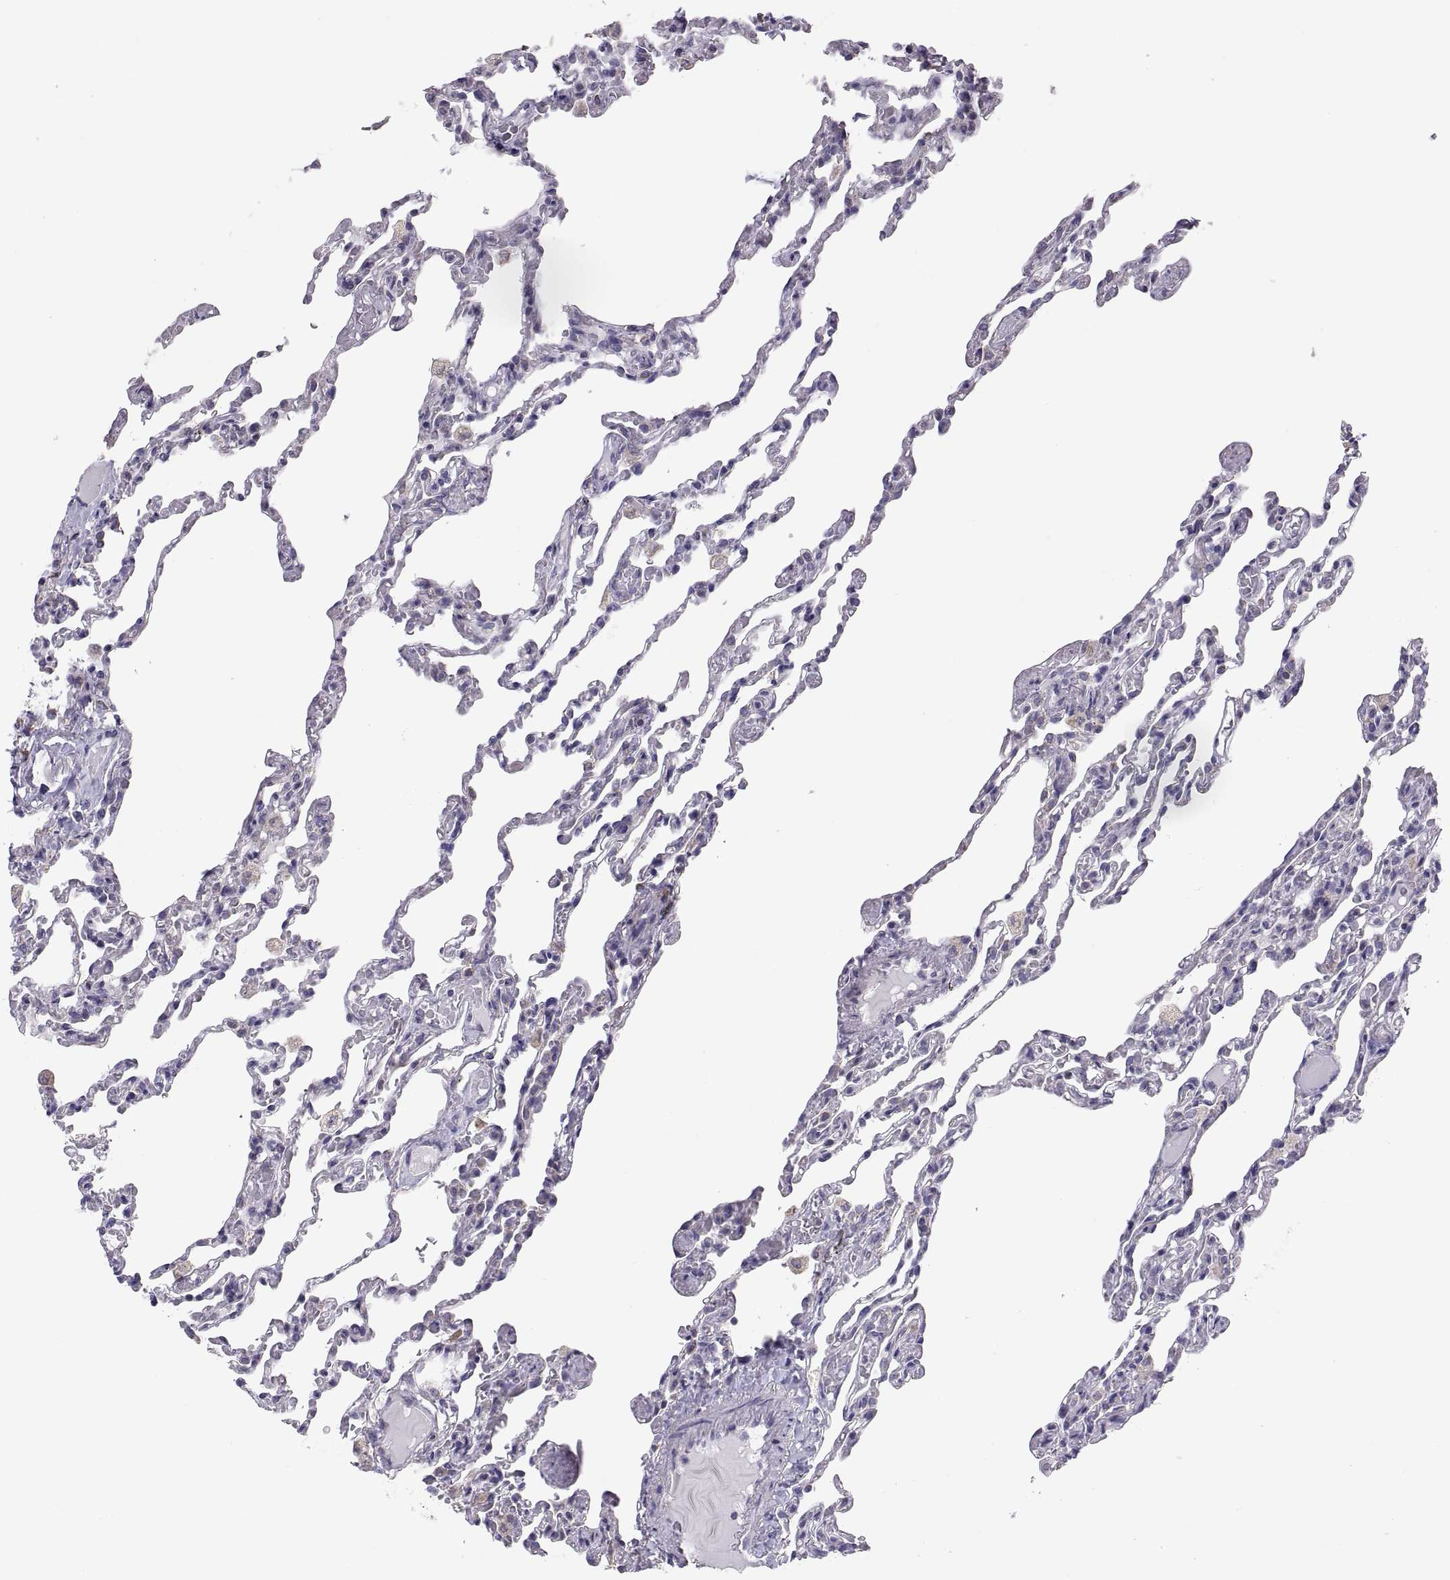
{"staining": {"intensity": "negative", "quantity": "none", "location": "none"}, "tissue": "lung", "cell_type": "Alveolar cells", "image_type": "normal", "snomed": [{"axis": "morphology", "description": "Normal tissue, NOS"}, {"axis": "topography", "description": "Lung"}], "caption": "The micrograph displays no staining of alveolar cells in benign lung. (Brightfield microscopy of DAB immunohistochemistry at high magnification).", "gene": "TNNC1", "patient": {"sex": "female", "age": 43}}